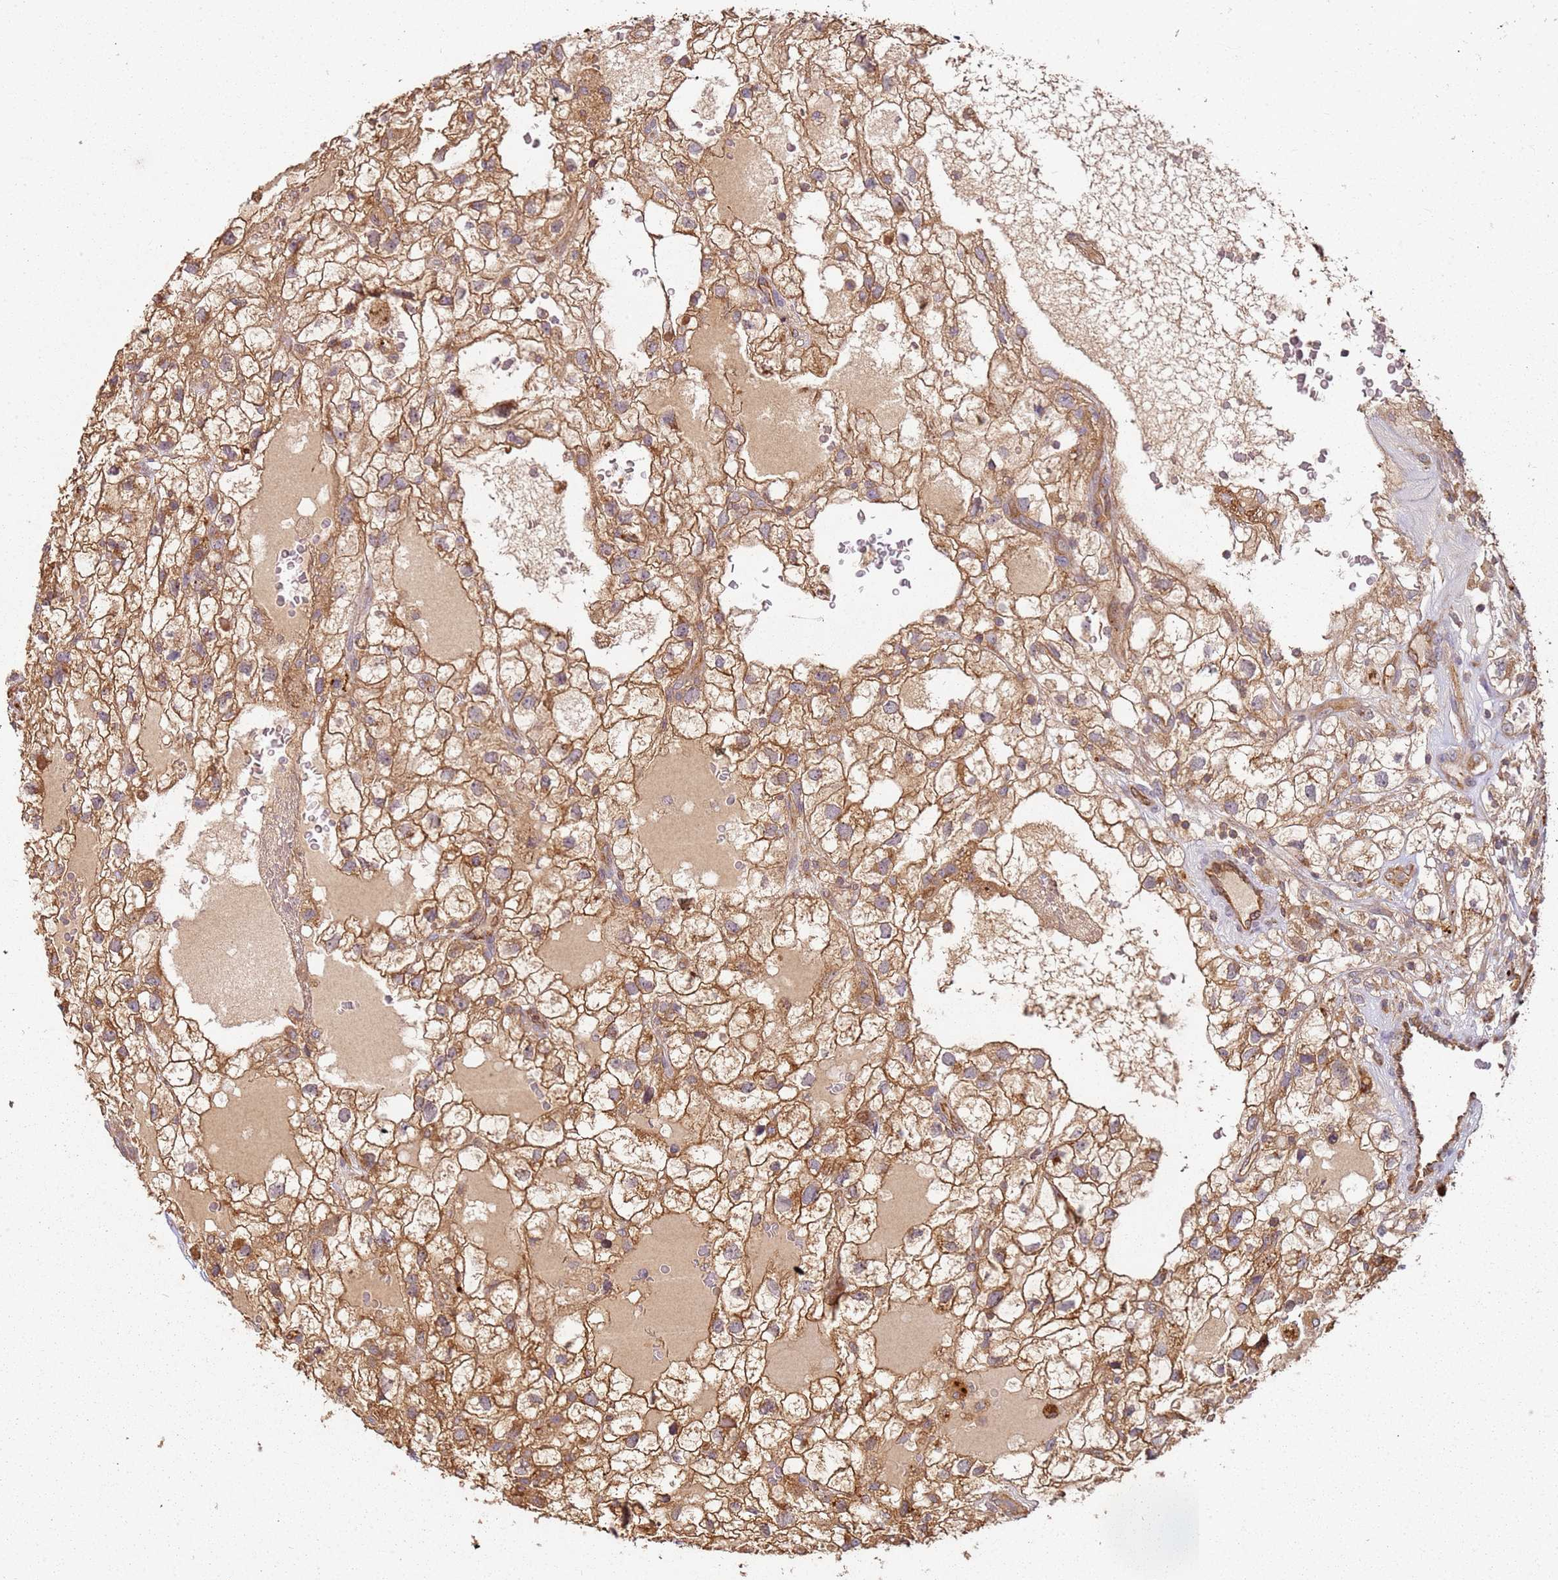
{"staining": {"intensity": "moderate", "quantity": ">75%", "location": "cytoplasmic/membranous"}, "tissue": "renal cancer", "cell_type": "Tumor cells", "image_type": "cancer", "snomed": [{"axis": "morphology", "description": "Adenocarcinoma, NOS"}, {"axis": "topography", "description": "Kidney"}], "caption": "Protein expression by IHC displays moderate cytoplasmic/membranous positivity in approximately >75% of tumor cells in renal cancer (adenocarcinoma).", "gene": "SCGB2B2", "patient": {"sex": "male", "age": 59}}